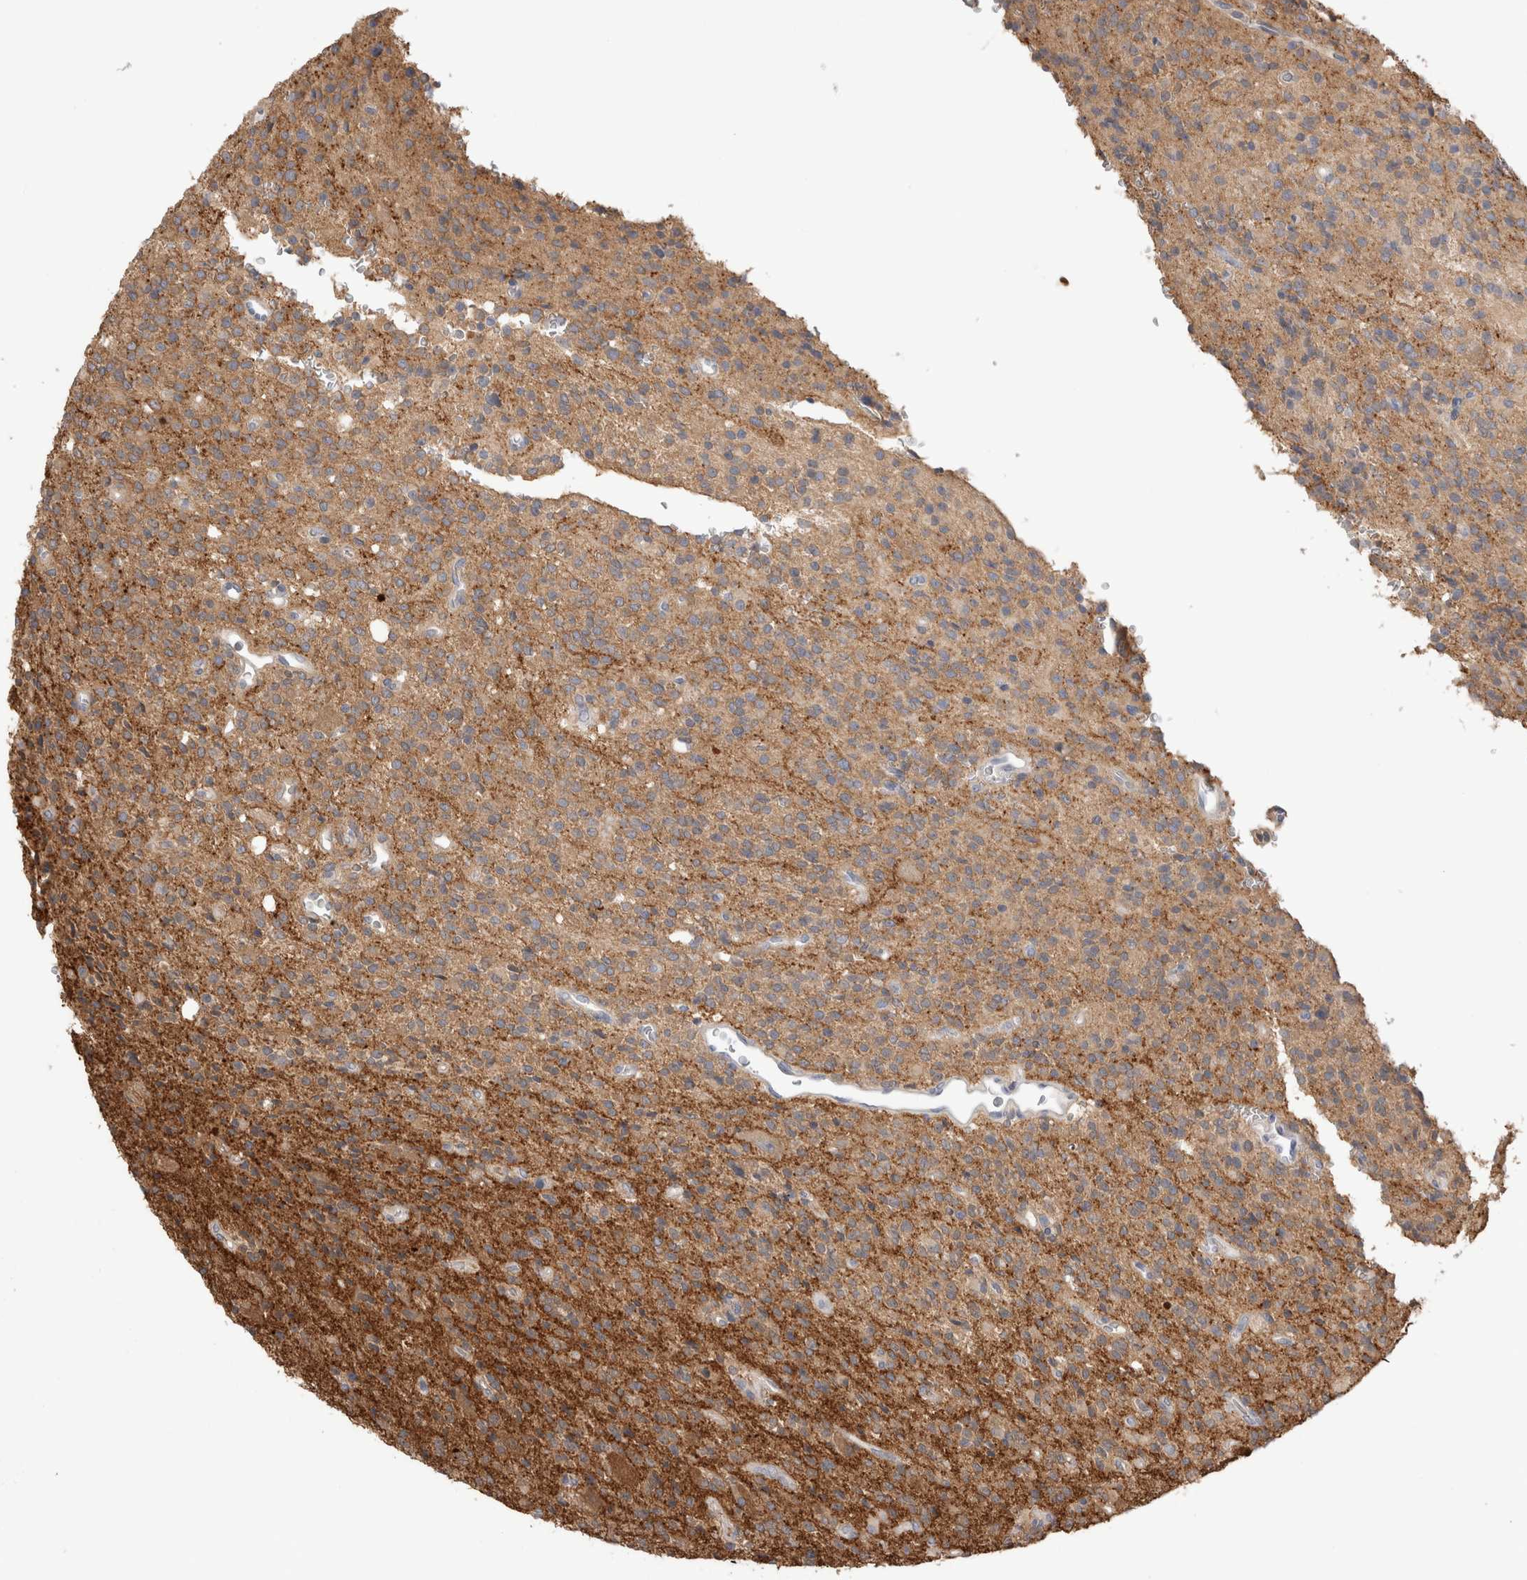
{"staining": {"intensity": "weak", "quantity": ">75%", "location": "cytoplasmic/membranous"}, "tissue": "glioma", "cell_type": "Tumor cells", "image_type": "cancer", "snomed": [{"axis": "morphology", "description": "Glioma, malignant, High grade"}, {"axis": "topography", "description": "Brain"}], "caption": "This is a photomicrograph of immunohistochemistry staining of glioma, which shows weak staining in the cytoplasmic/membranous of tumor cells.", "gene": "PPP3CC", "patient": {"sex": "male", "age": 34}}